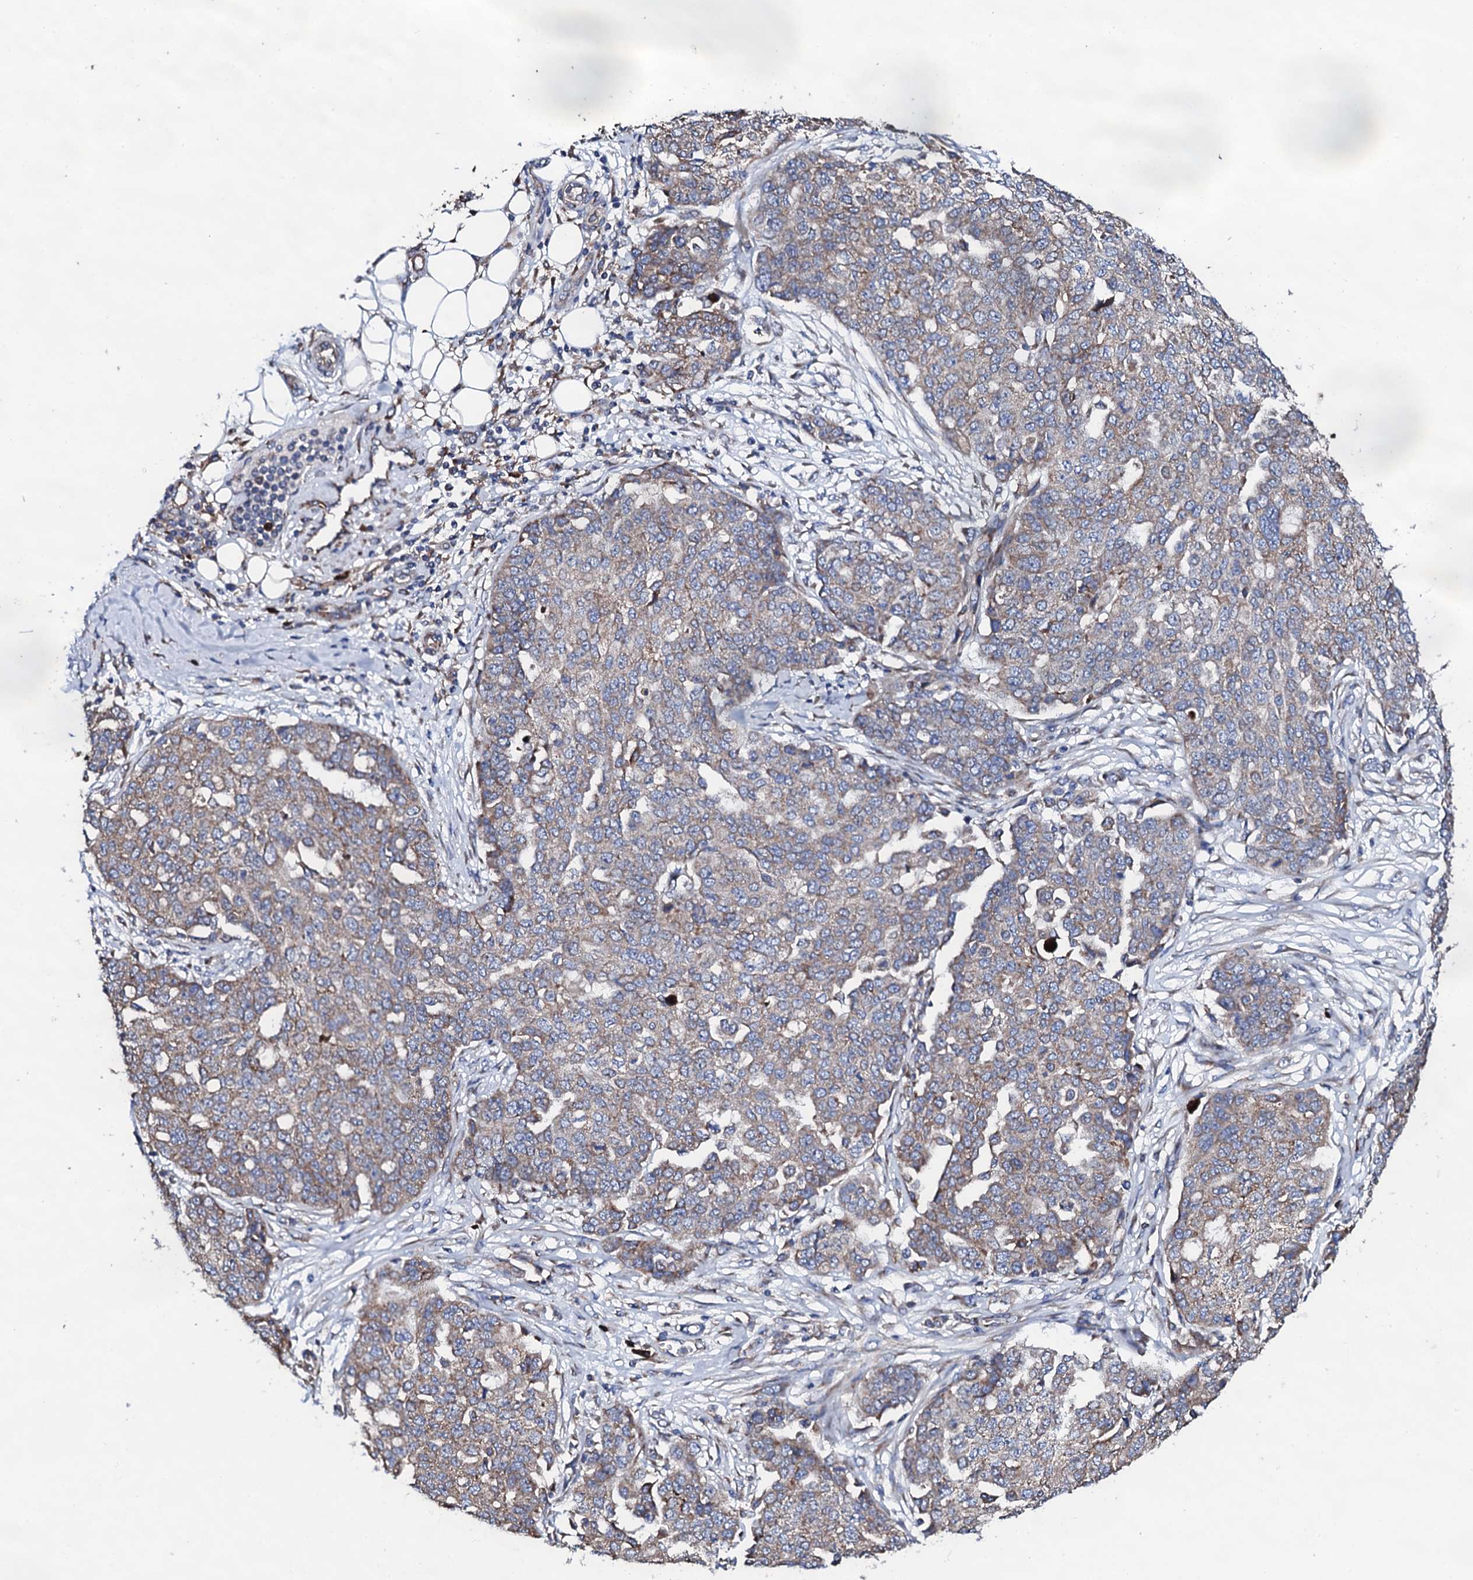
{"staining": {"intensity": "weak", "quantity": "25%-75%", "location": "cytoplasmic/membranous"}, "tissue": "ovarian cancer", "cell_type": "Tumor cells", "image_type": "cancer", "snomed": [{"axis": "morphology", "description": "Cystadenocarcinoma, serous, NOS"}, {"axis": "topography", "description": "Soft tissue"}, {"axis": "topography", "description": "Ovary"}], "caption": "Ovarian cancer tissue demonstrates weak cytoplasmic/membranous positivity in approximately 25%-75% of tumor cells, visualized by immunohistochemistry. The protein is shown in brown color, while the nuclei are stained blue.", "gene": "LIPT2", "patient": {"sex": "female", "age": 57}}